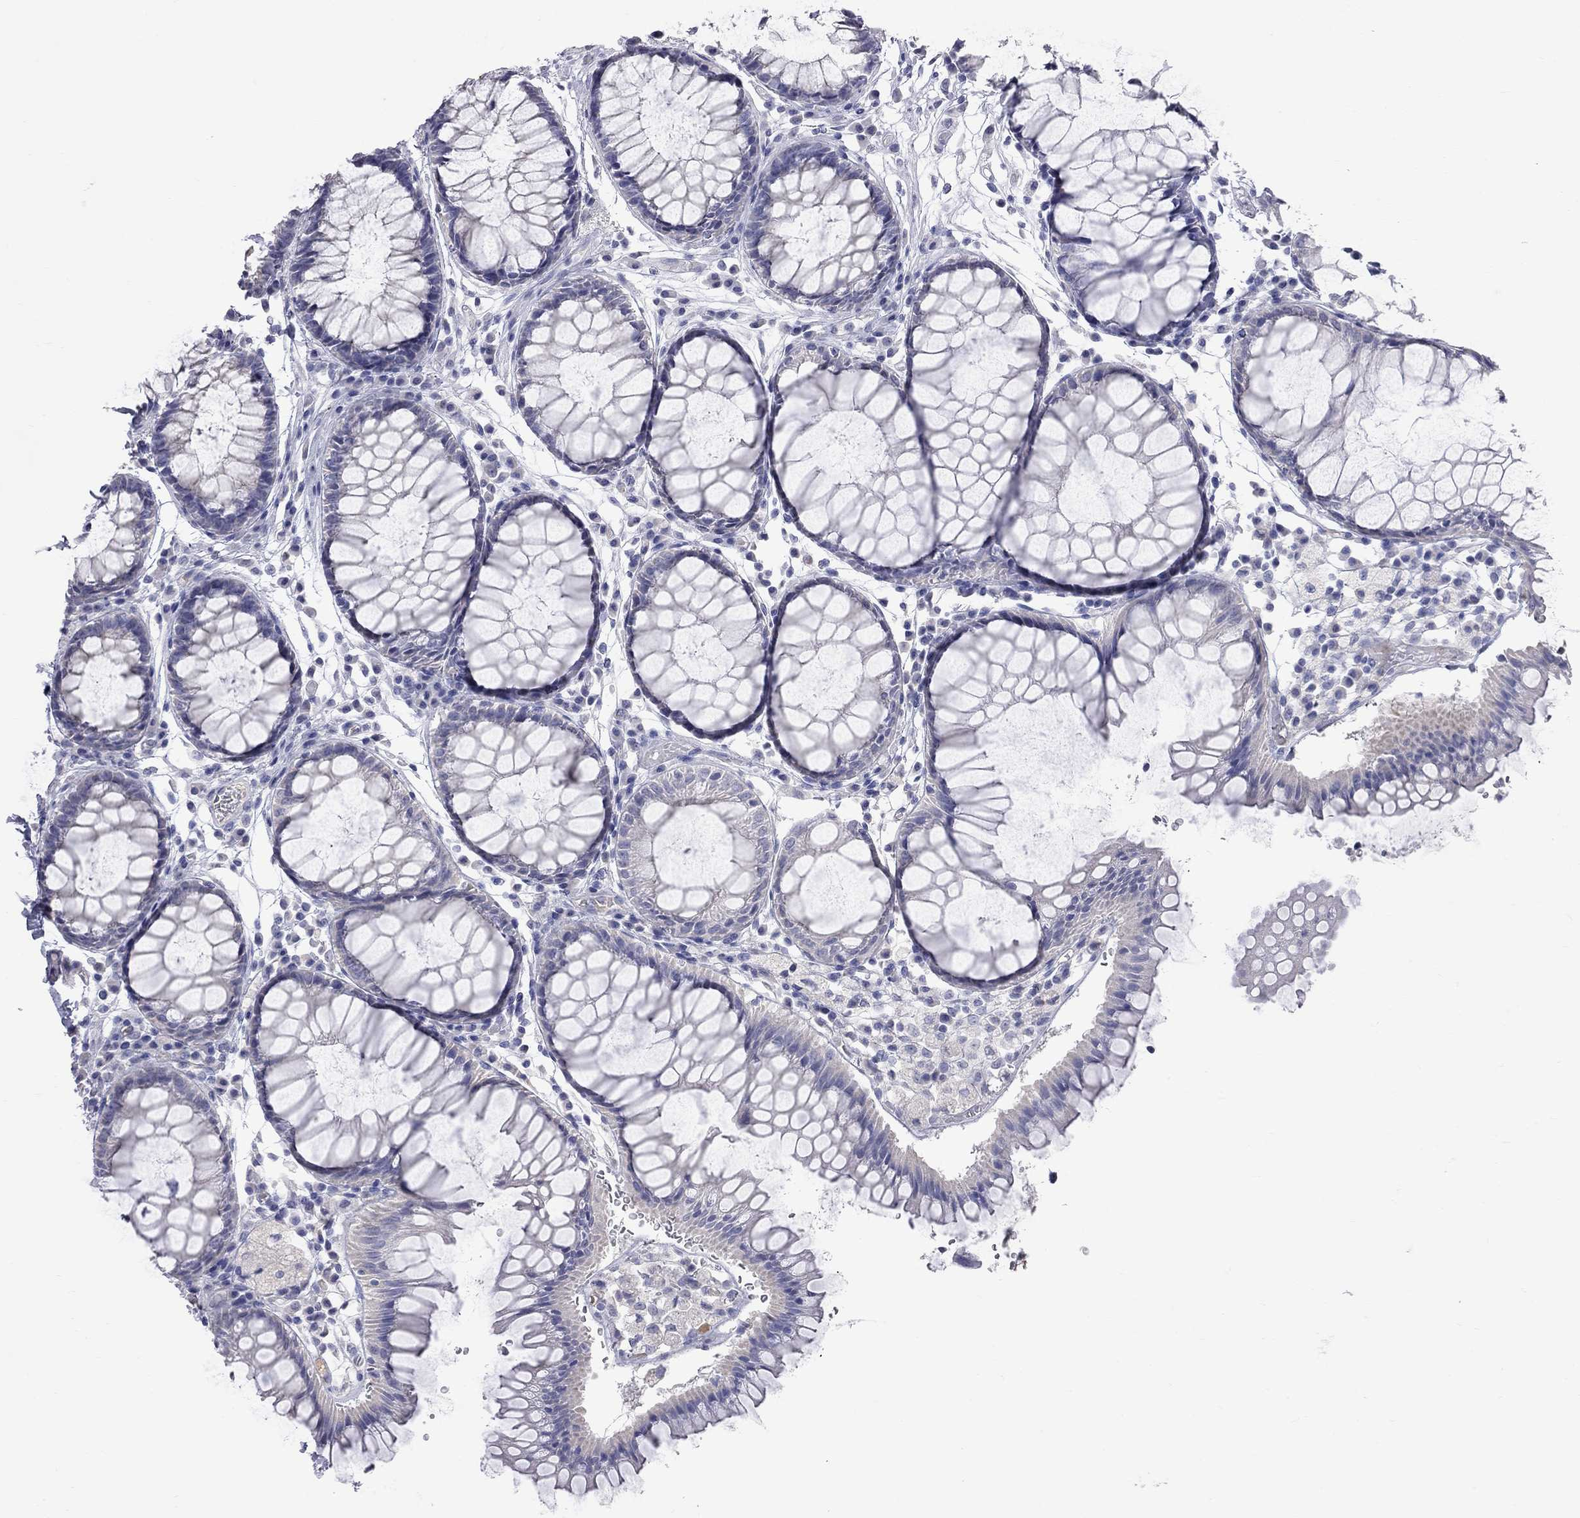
{"staining": {"intensity": "negative", "quantity": "none", "location": "none"}, "tissue": "rectum", "cell_type": "Glandular cells", "image_type": "normal", "snomed": [{"axis": "morphology", "description": "Normal tissue, NOS"}, {"axis": "topography", "description": "Rectum"}], "caption": "Immunohistochemistry (IHC) photomicrograph of unremarkable rectum: human rectum stained with DAB reveals no significant protein expression in glandular cells.", "gene": "KCND2", "patient": {"sex": "female", "age": 68}}